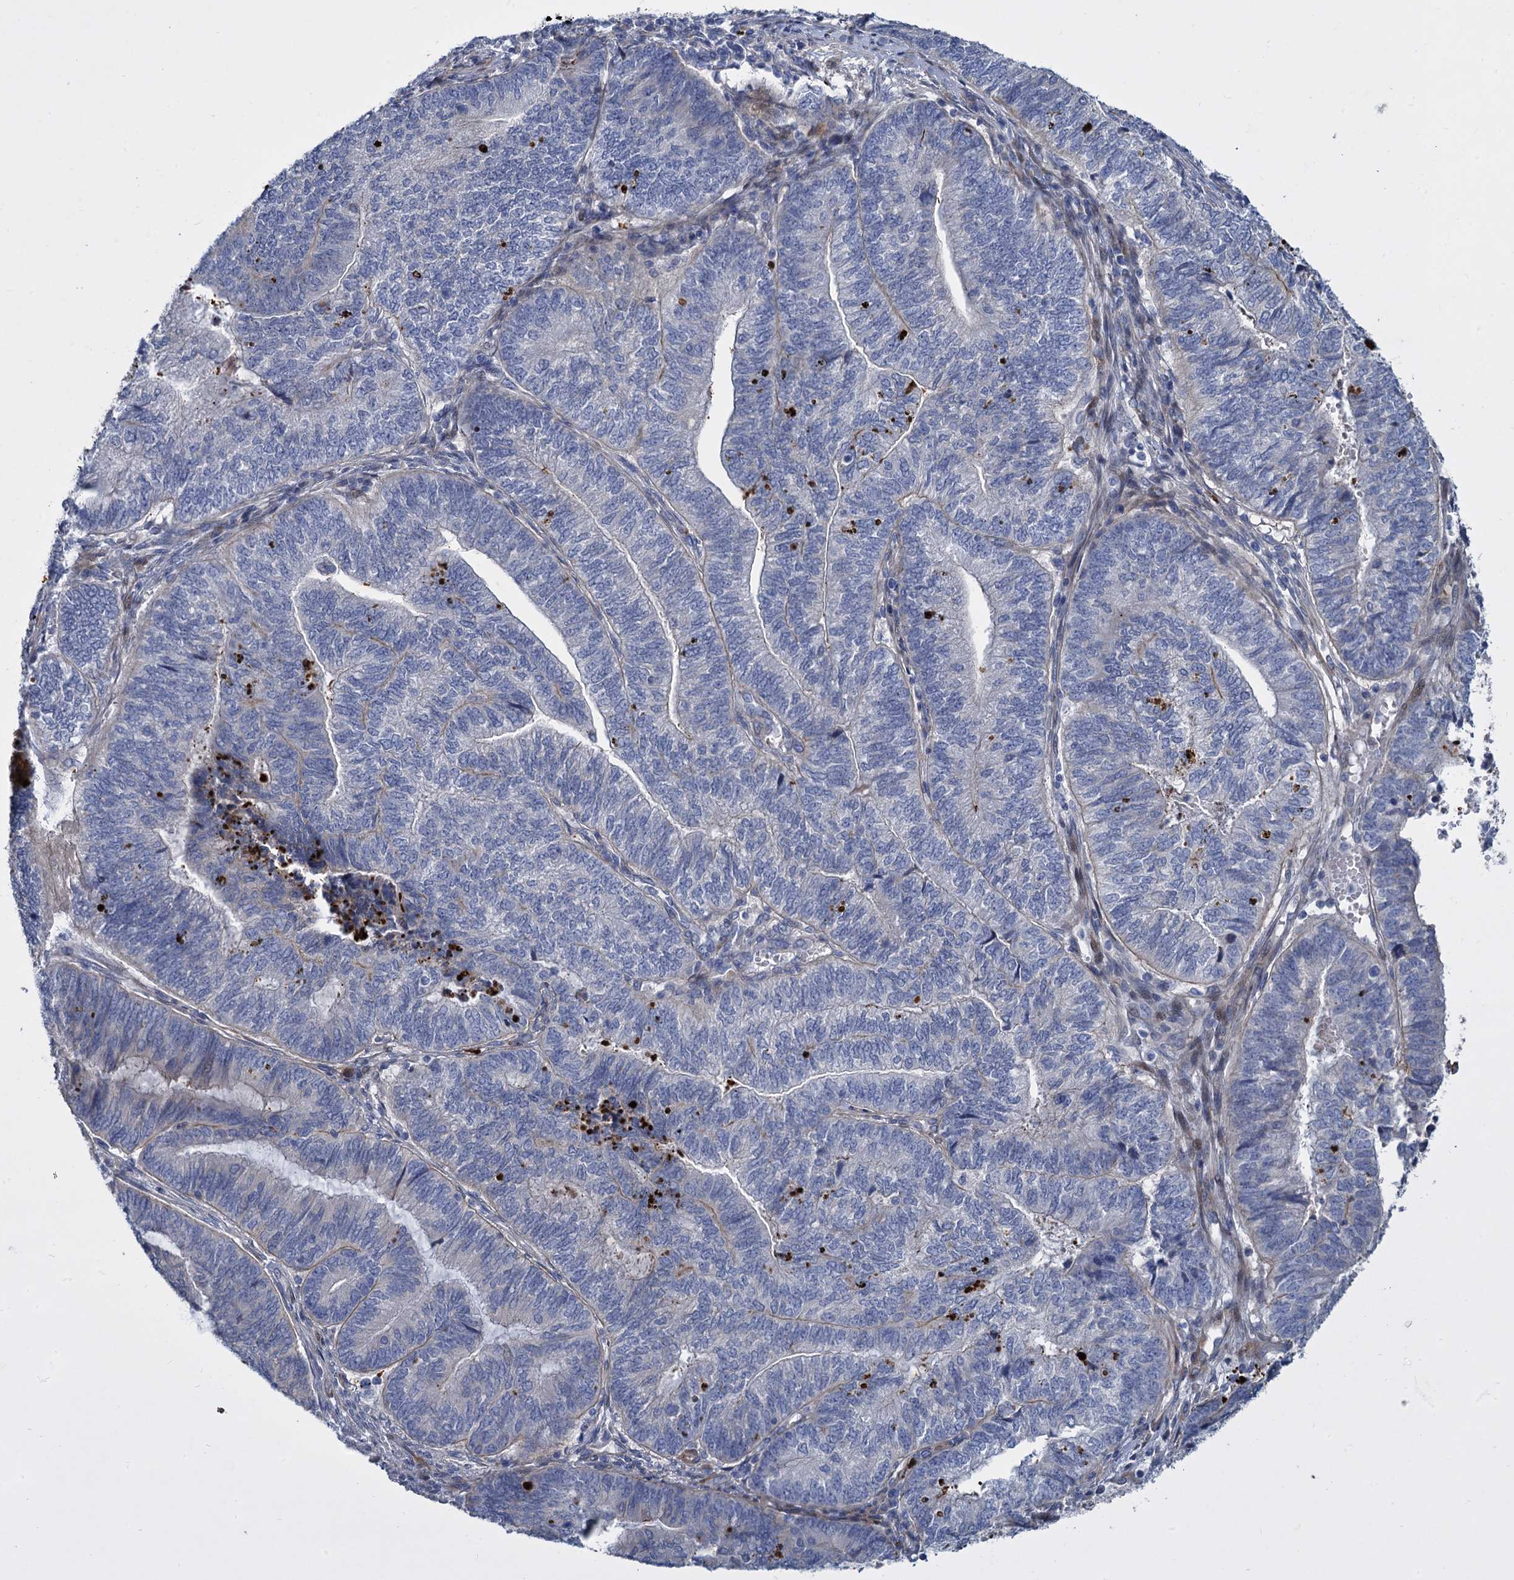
{"staining": {"intensity": "negative", "quantity": "none", "location": "none"}, "tissue": "endometrial cancer", "cell_type": "Tumor cells", "image_type": "cancer", "snomed": [{"axis": "morphology", "description": "Adenocarcinoma, NOS"}, {"axis": "topography", "description": "Uterus"}, {"axis": "topography", "description": "Endometrium"}], "caption": "Immunohistochemistry (IHC) photomicrograph of neoplastic tissue: human endometrial cancer (adenocarcinoma) stained with DAB reveals no significant protein expression in tumor cells. (Brightfield microscopy of DAB (3,3'-diaminobenzidine) immunohistochemistry (IHC) at high magnification).", "gene": "TRIM77", "patient": {"sex": "female", "age": 70}}